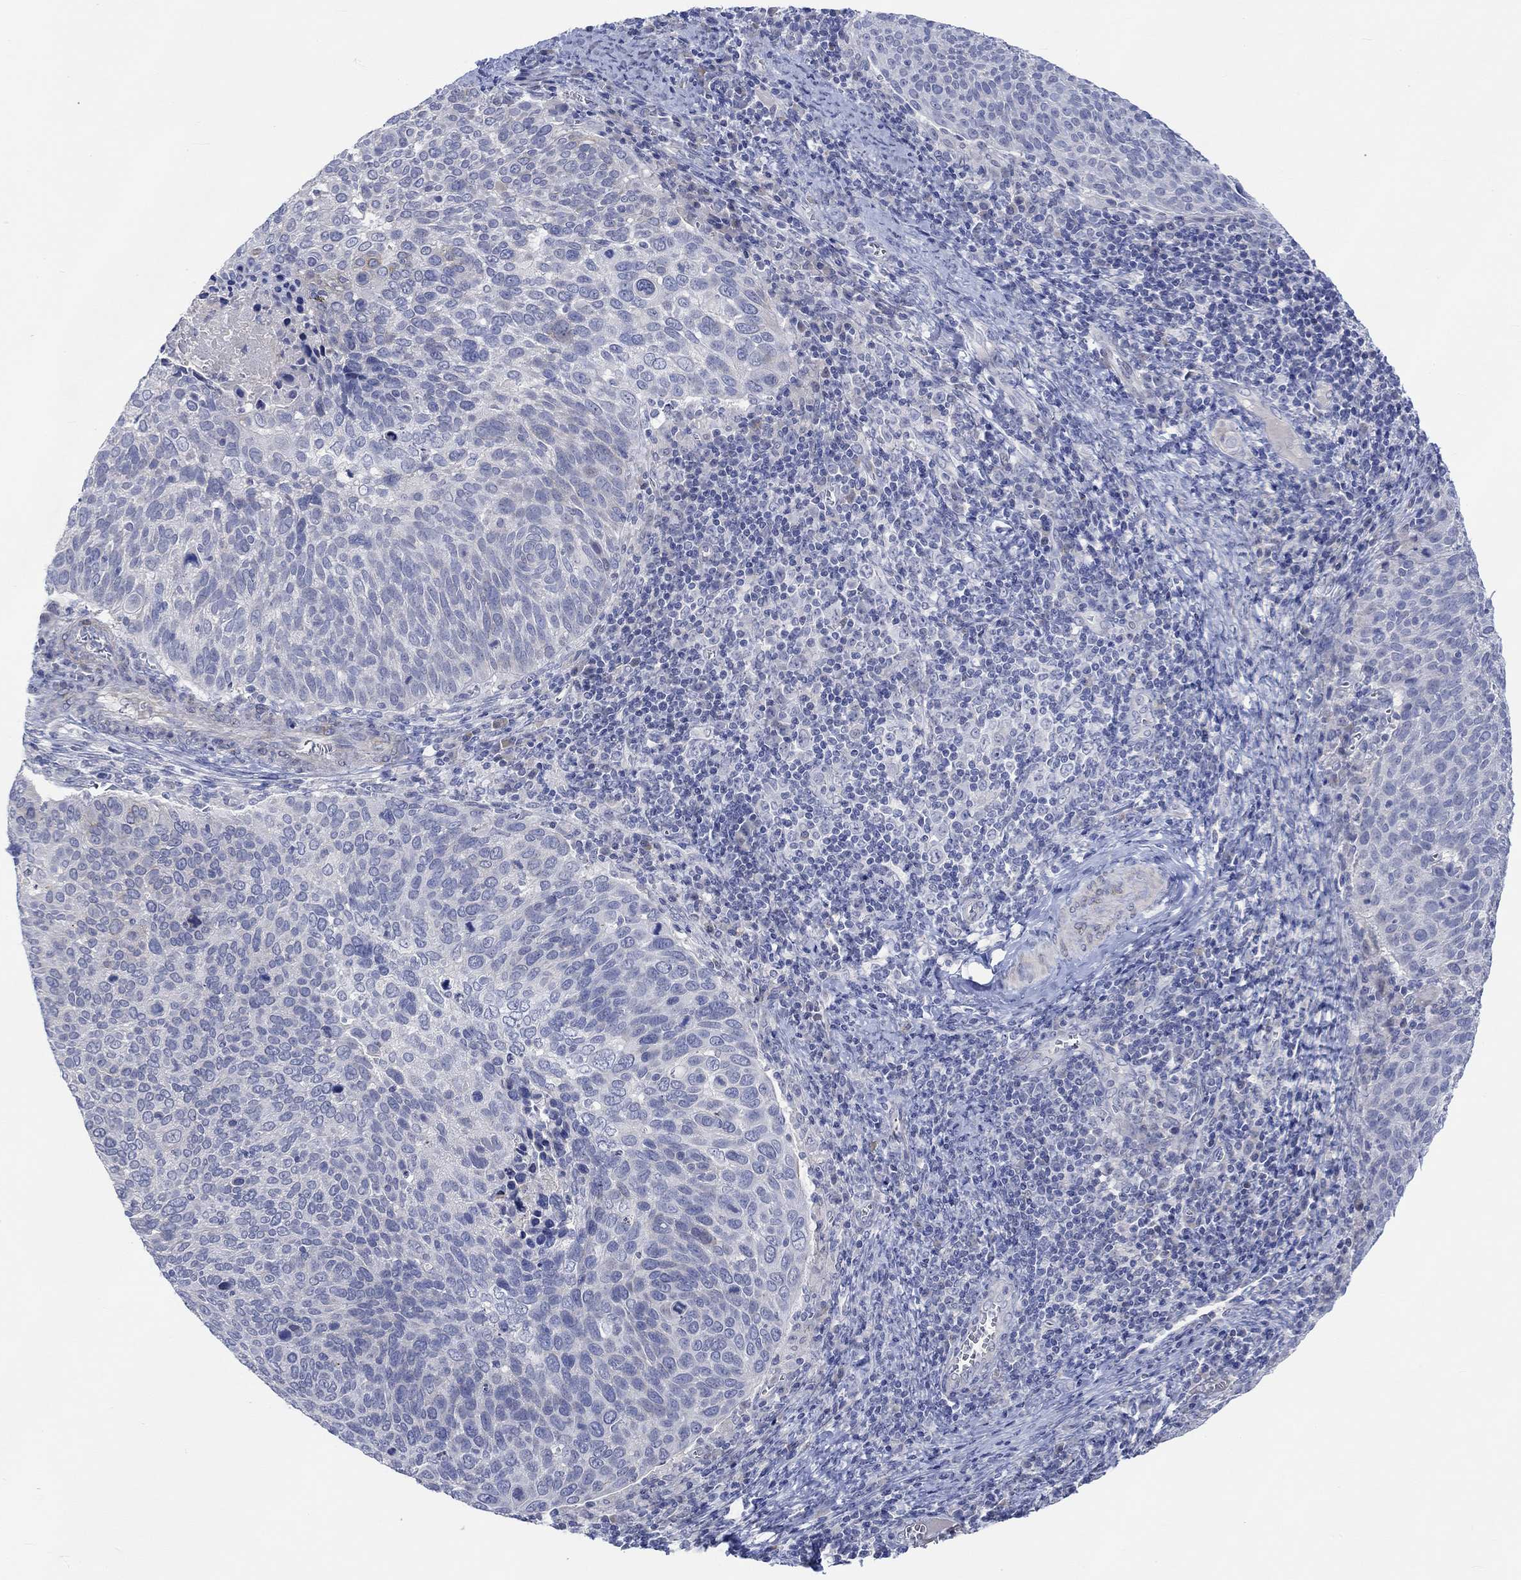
{"staining": {"intensity": "negative", "quantity": "none", "location": "none"}, "tissue": "cervical cancer", "cell_type": "Tumor cells", "image_type": "cancer", "snomed": [{"axis": "morphology", "description": "Squamous cell carcinoma, NOS"}, {"axis": "topography", "description": "Cervix"}], "caption": "Immunohistochemistry (IHC) histopathology image of neoplastic tissue: human squamous cell carcinoma (cervical) stained with DAB shows no significant protein positivity in tumor cells.", "gene": "DLK1", "patient": {"sex": "female", "age": 39}}